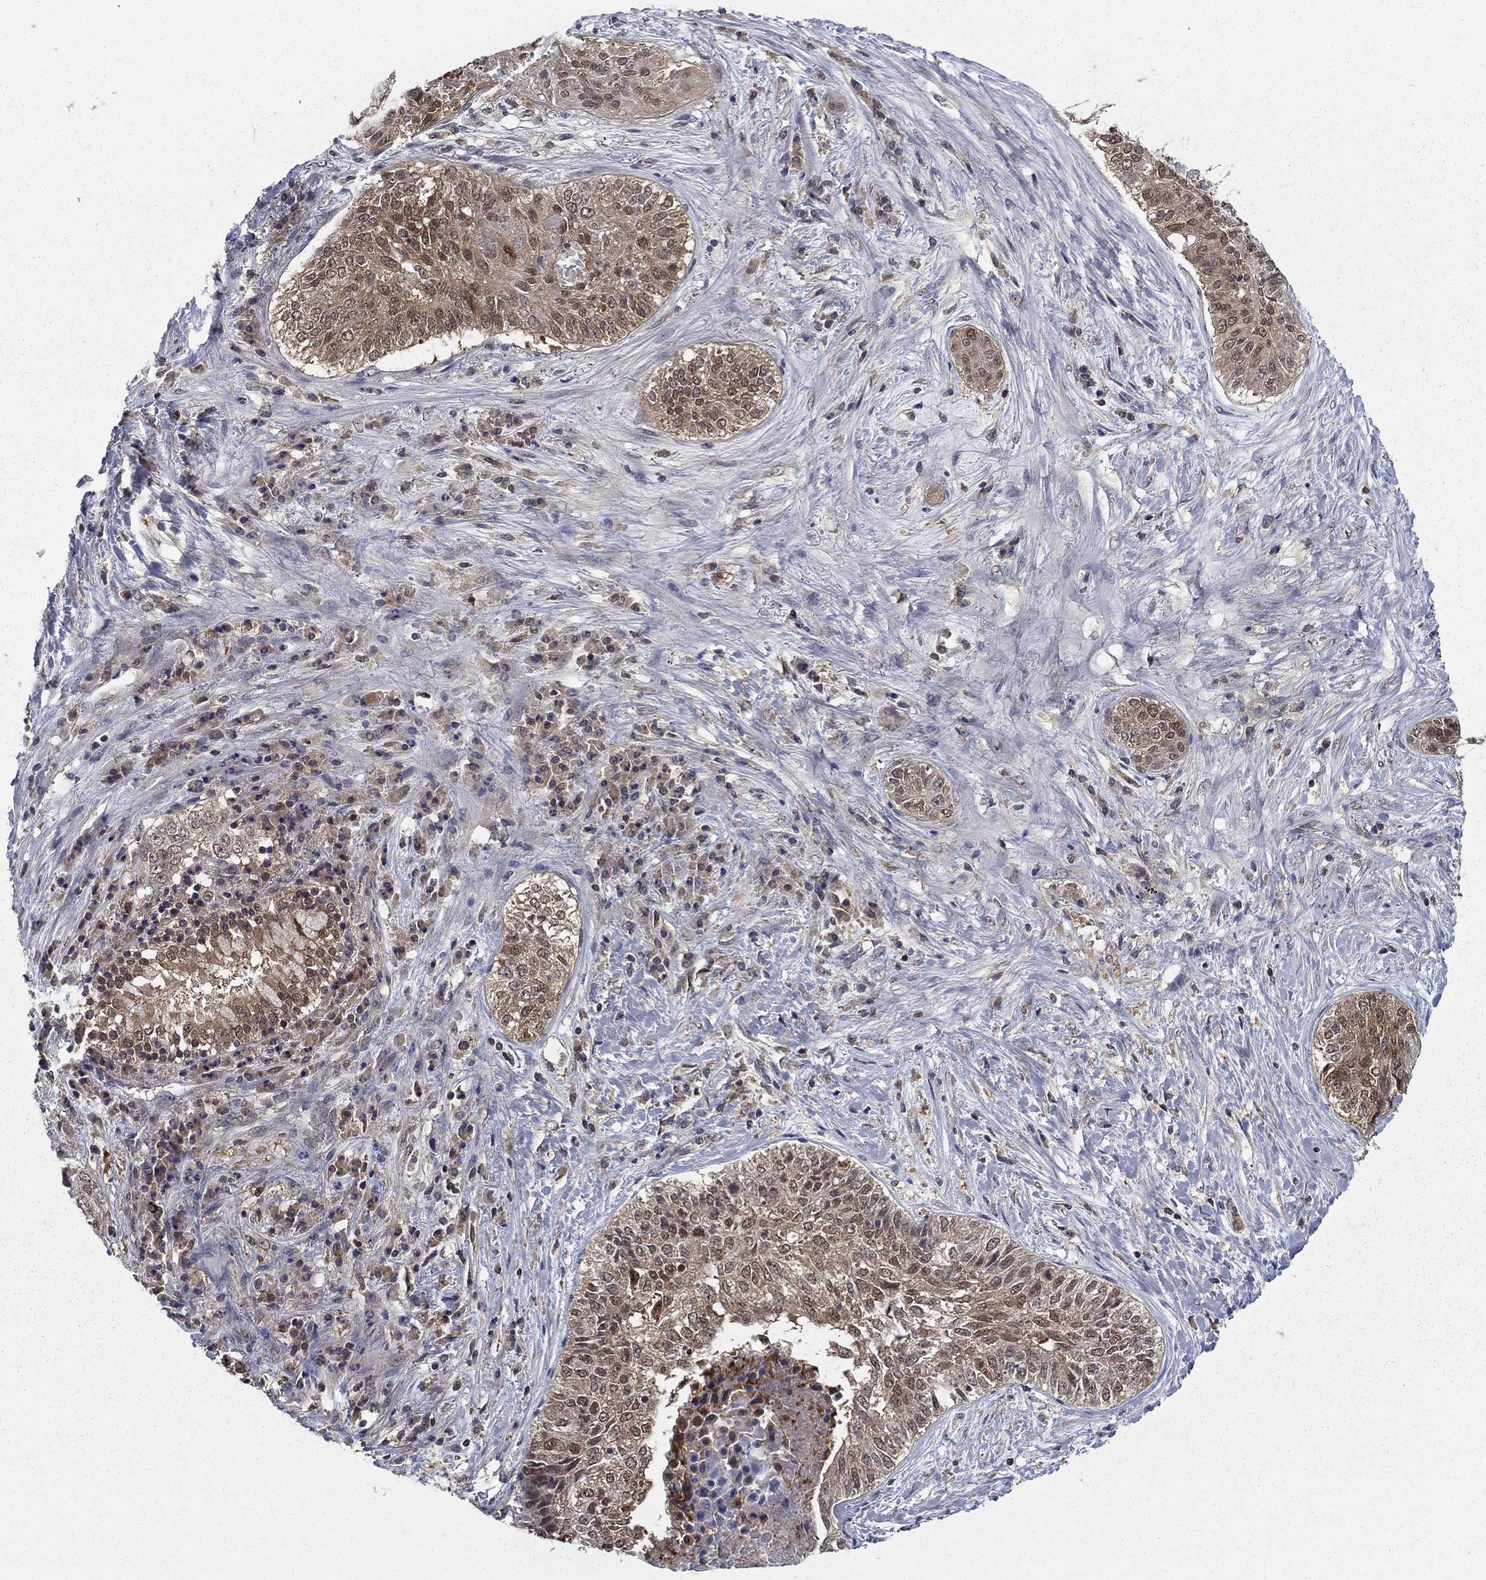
{"staining": {"intensity": "weak", "quantity": "<25%", "location": "cytoplasmic/membranous"}, "tissue": "lung cancer", "cell_type": "Tumor cells", "image_type": "cancer", "snomed": [{"axis": "morphology", "description": "Squamous cell carcinoma, NOS"}, {"axis": "topography", "description": "Lung"}], "caption": "Immunohistochemistry (IHC) photomicrograph of neoplastic tissue: lung cancer (squamous cell carcinoma) stained with DAB (3,3'-diaminobenzidine) shows no significant protein staining in tumor cells. (Stains: DAB (3,3'-diaminobenzidine) immunohistochemistry (IHC) with hematoxylin counter stain, Microscopy: brightfield microscopy at high magnification).", "gene": "NIT2", "patient": {"sex": "male", "age": 64}}